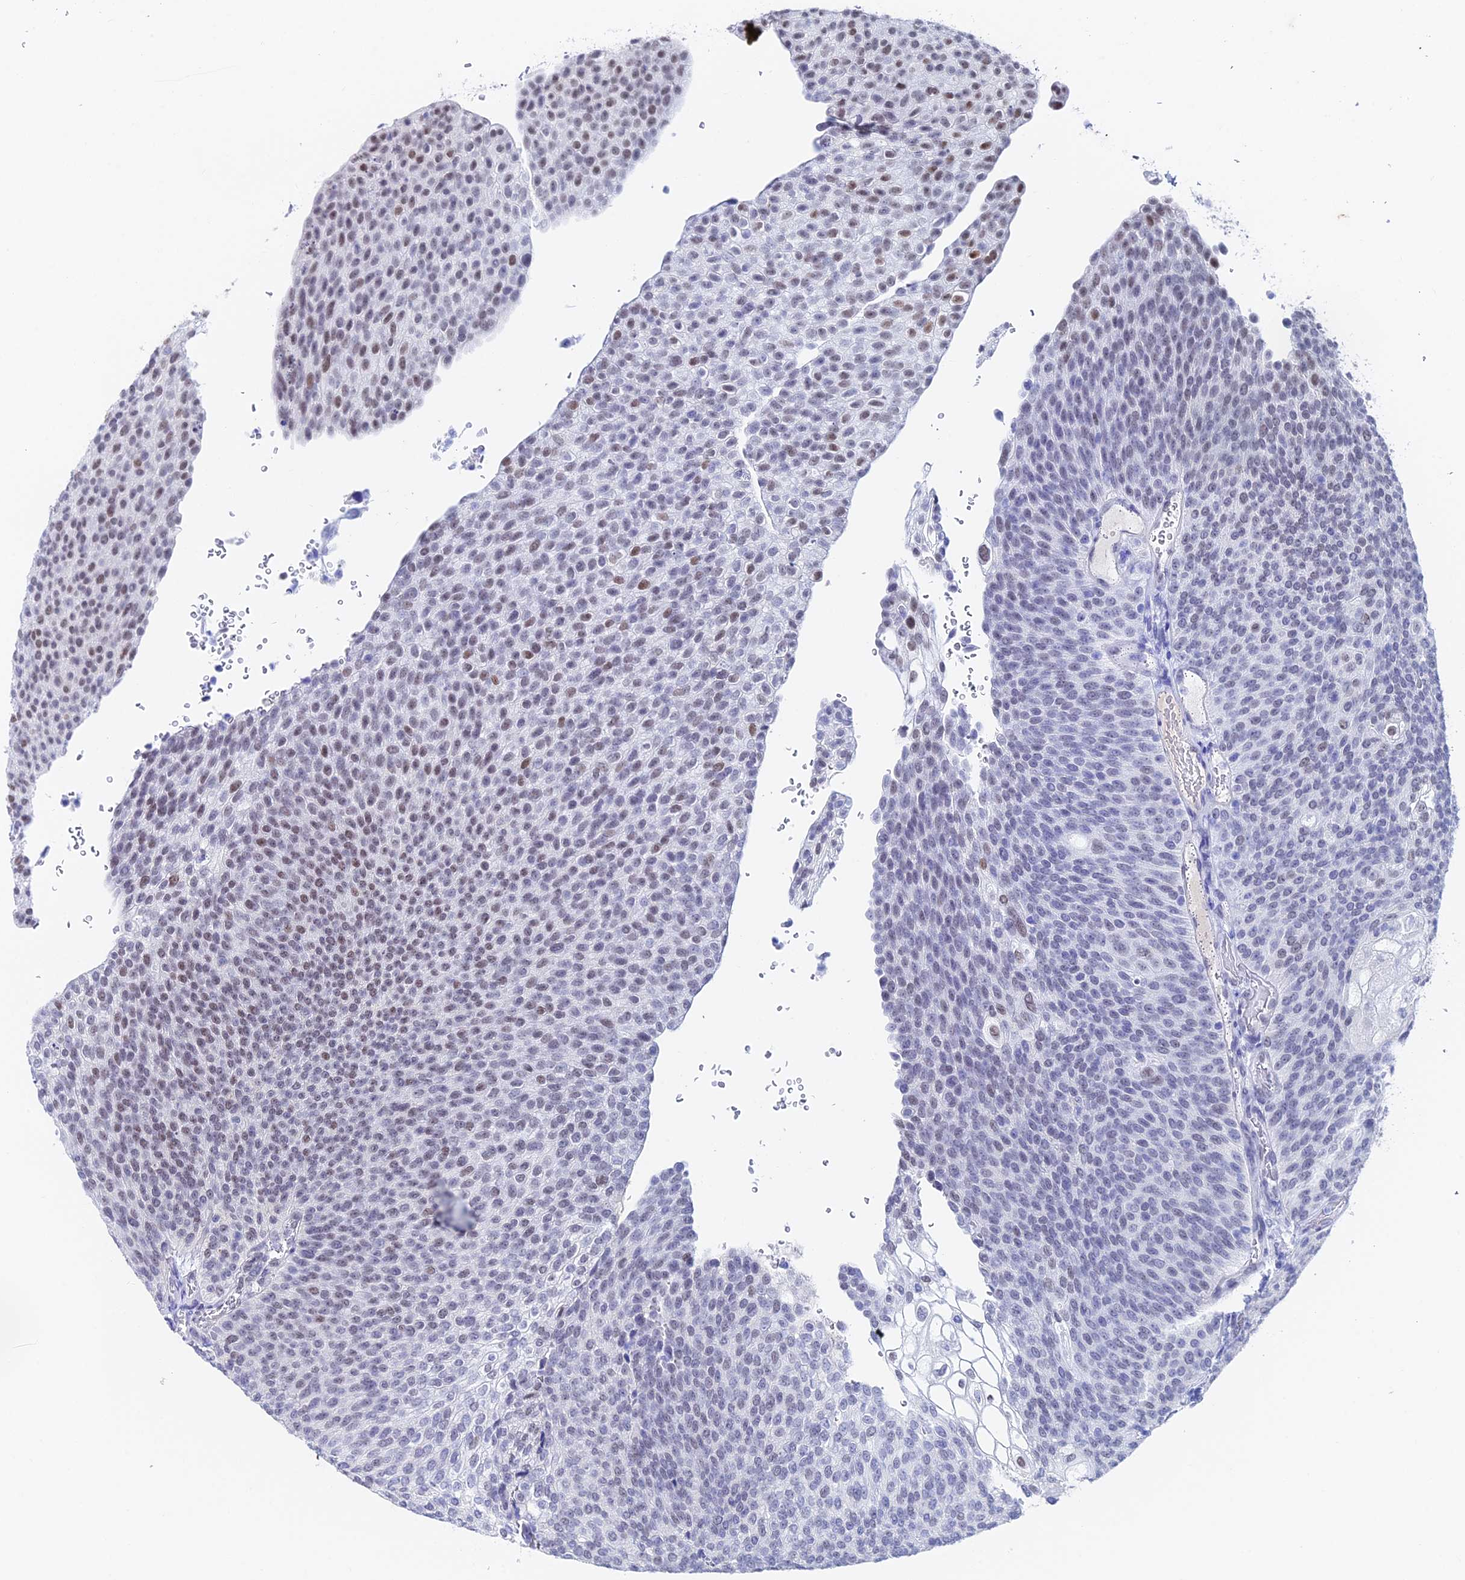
{"staining": {"intensity": "weak", "quantity": "<25%", "location": "nuclear"}, "tissue": "urothelial cancer", "cell_type": "Tumor cells", "image_type": "cancer", "snomed": [{"axis": "morphology", "description": "Urothelial carcinoma, High grade"}, {"axis": "topography", "description": "Urinary bladder"}], "caption": "An immunohistochemistry histopathology image of urothelial cancer is shown. There is no staining in tumor cells of urothelial cancer.", "gene": "TRIM24", "patient": {"sex": "female", "age": 79}}